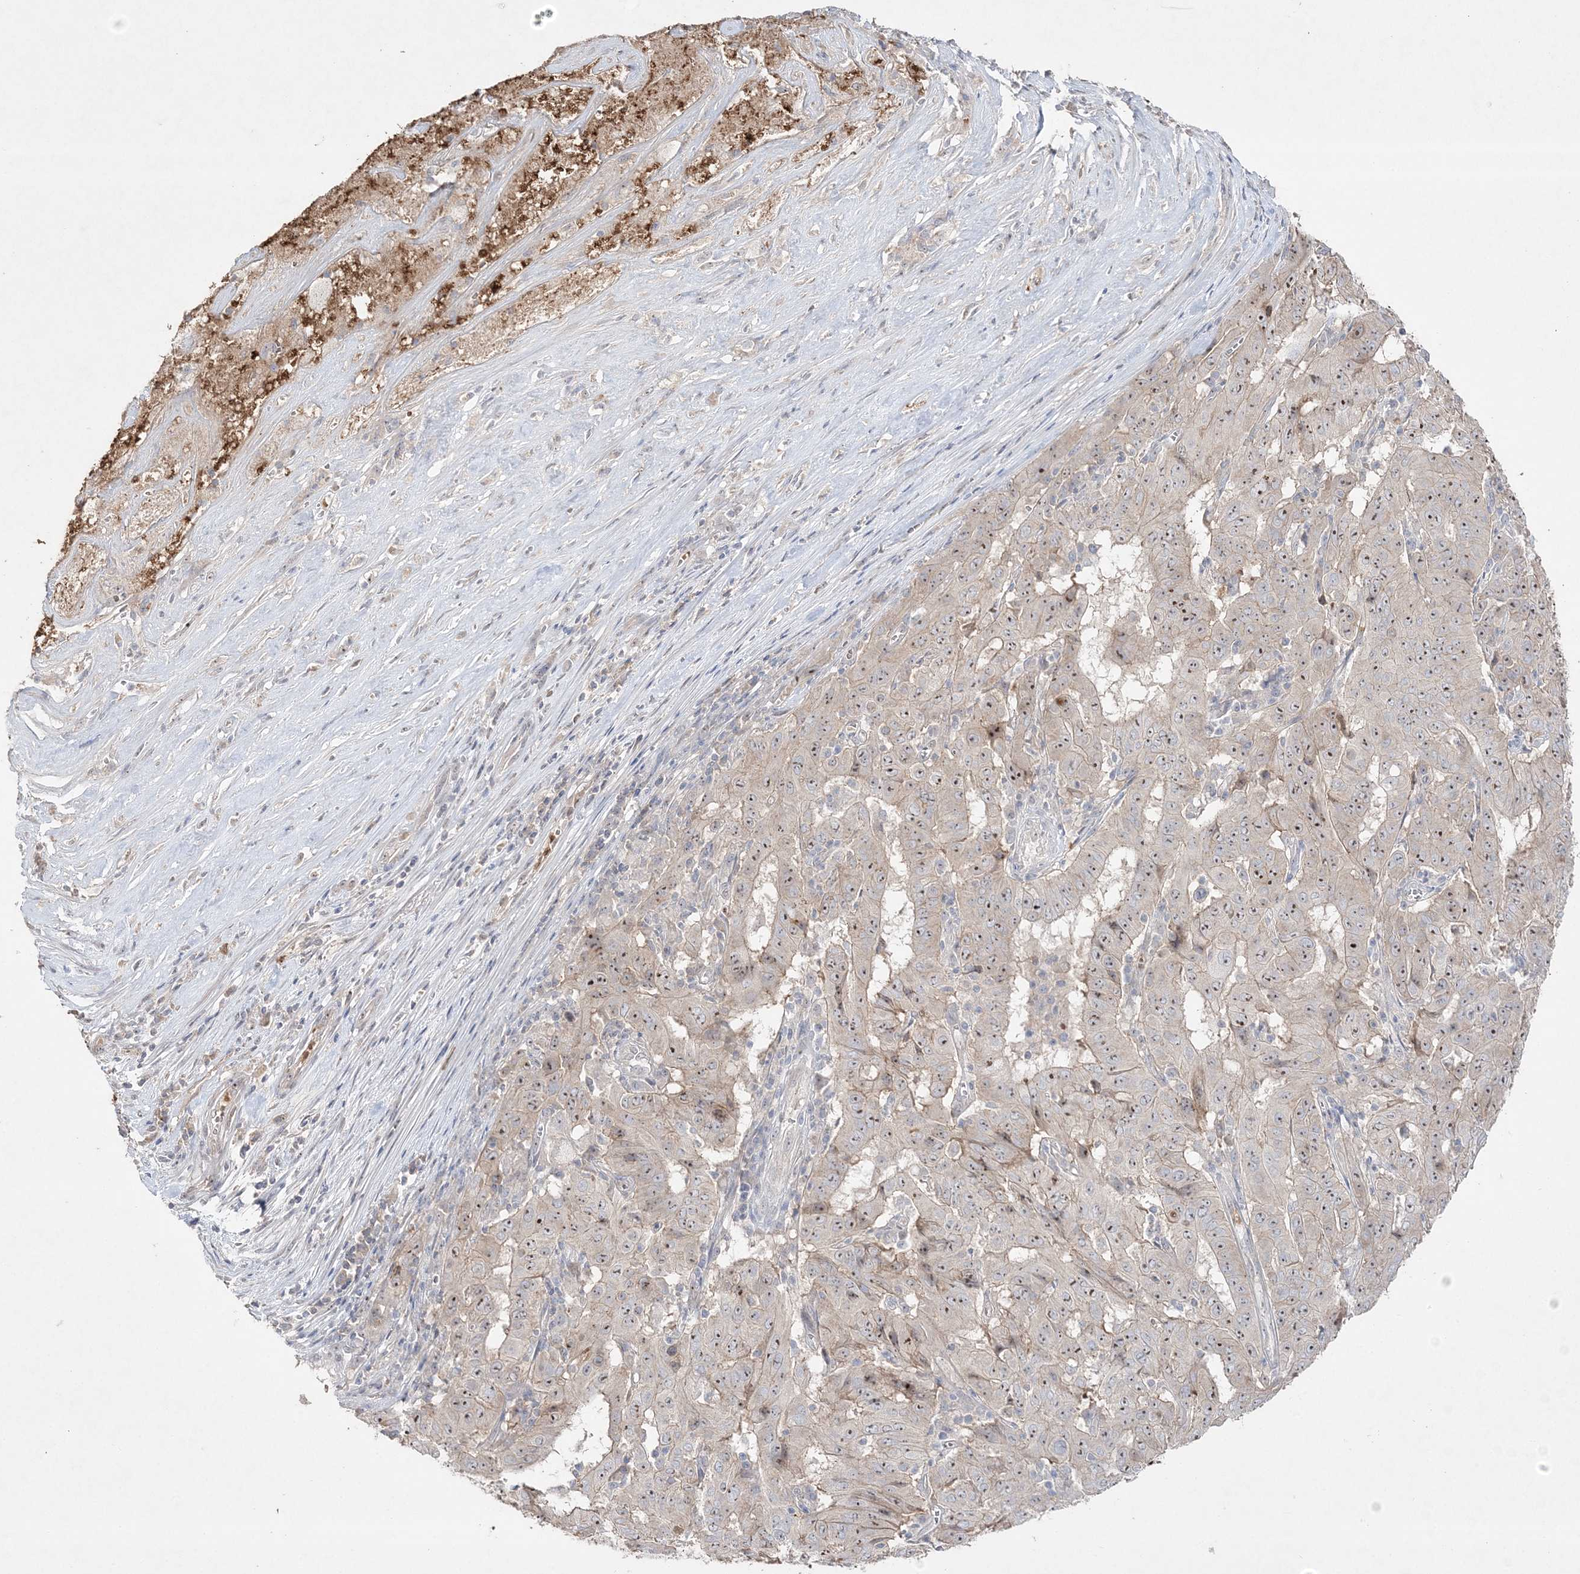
{"staining": {"intensity": "weak", "quantity": "25%-75%", "location": "nuclear"}, "tissue": "pancreatic cancer", "cell_type": "Tumor cells", "image_type": "cancer", "snomed": [{"axis": "morphology", "description": "Adenocarcinoma, NOS"}, {"axis": "topography", "description": "Pancreas"}], "caption": "Immunohistochemical staining of human pancreatic adenocarcinoma demonstrates weak nuclear protein positivity in about 25%-75% of tumor cells.", "gene": "NOP16", "patient": {"sex": "male", "age": 63}}